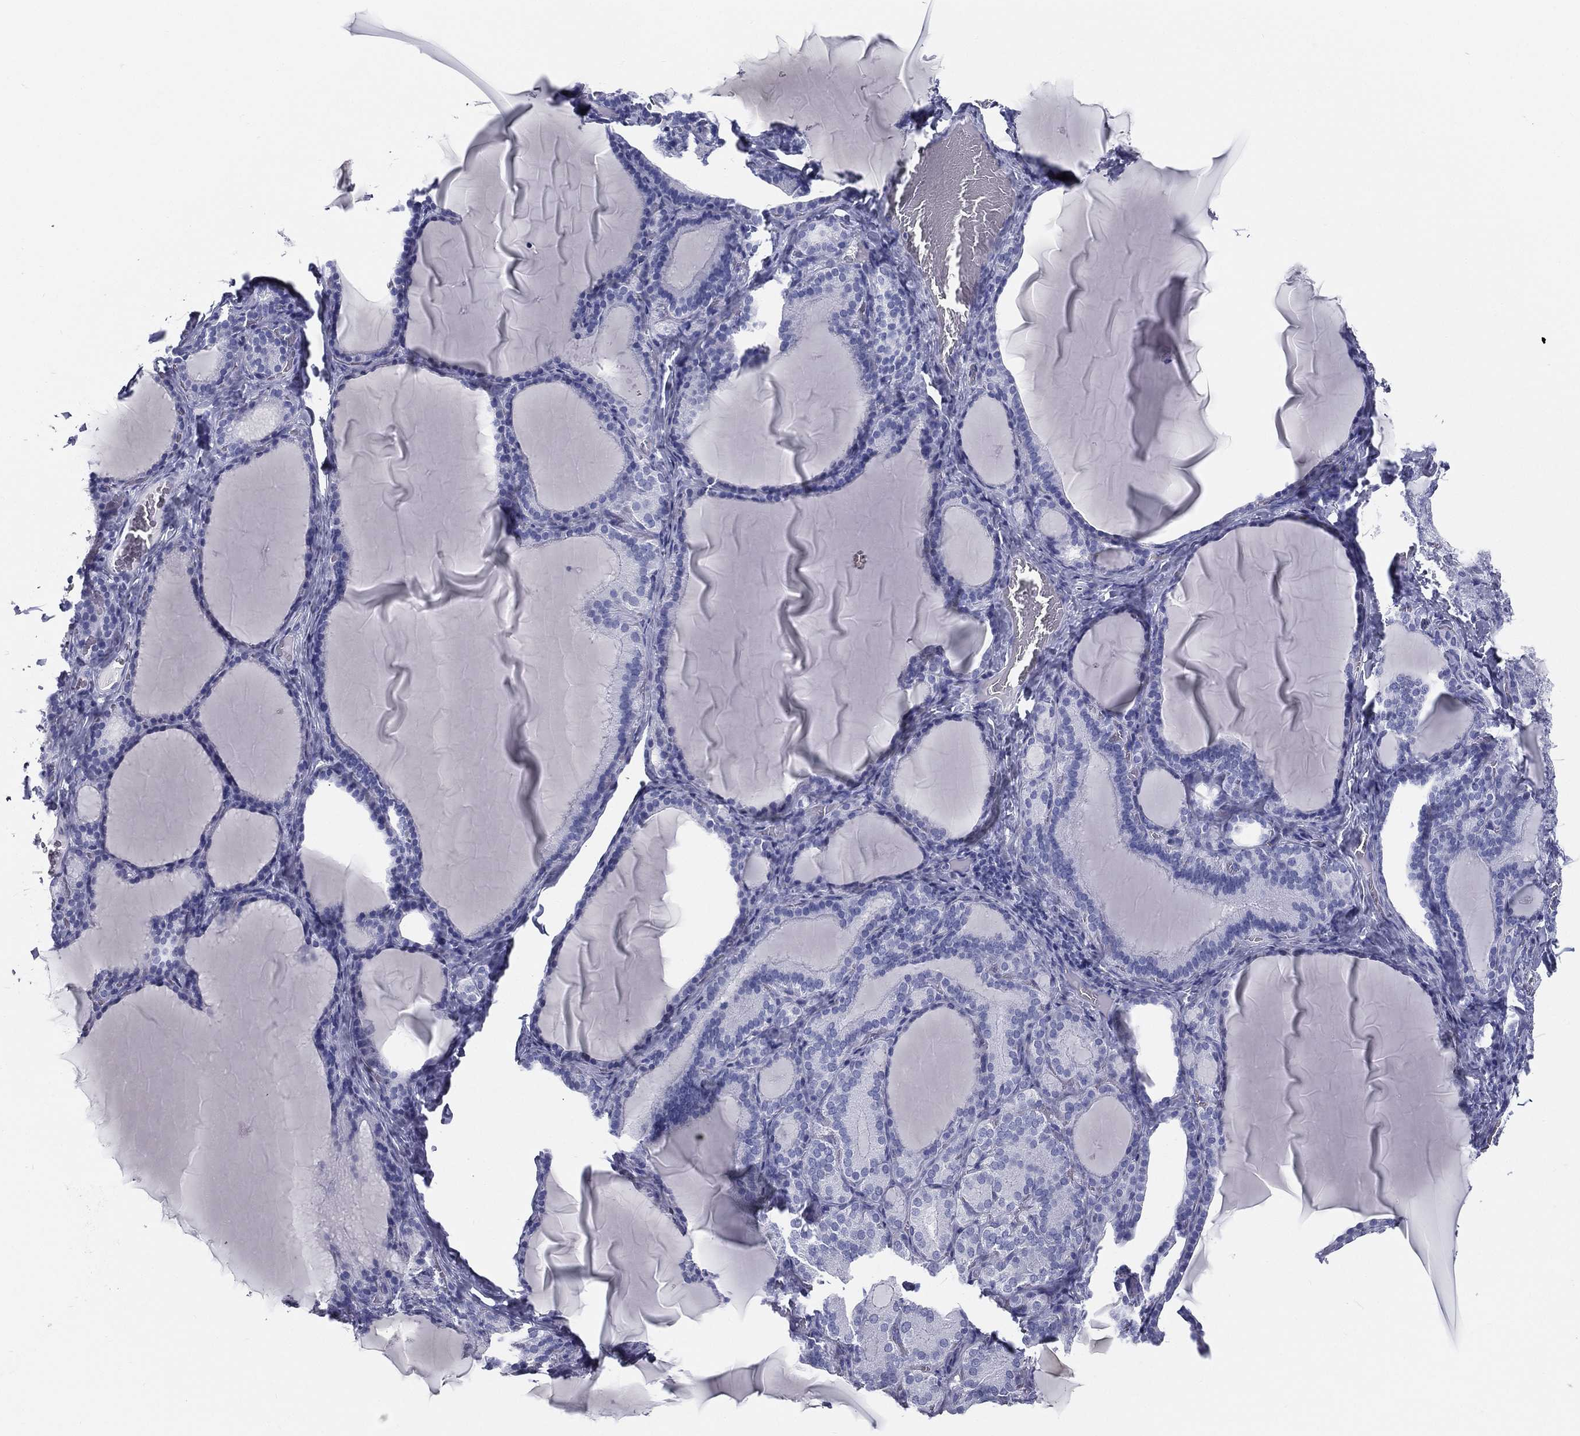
{"staining": {"intensity": "negative", "quantity": "none", "location": "none"}, "tissue": "thyroid gland", "cell_type": "Glandular cells", "image_type": "normal", "snomed": [{"axis": "morphology", "description": "Normal tissue, NOS"}, {"axis": "morphology", "description": "Hyperplasia, NOS"}, {"axis": "topography", "description": "Thyroid gland"}], "caption": "IHC of unremarkable thyroid gland reveals no expression in glandular cells. Brightfield microscopy of immunohistochemistry (IHC) stained with DAB (brown) and hematoxylin (blue), captured at high magnification.", "gene": "RSPH4A", "patient": {"sex": "female", "age": 27}}